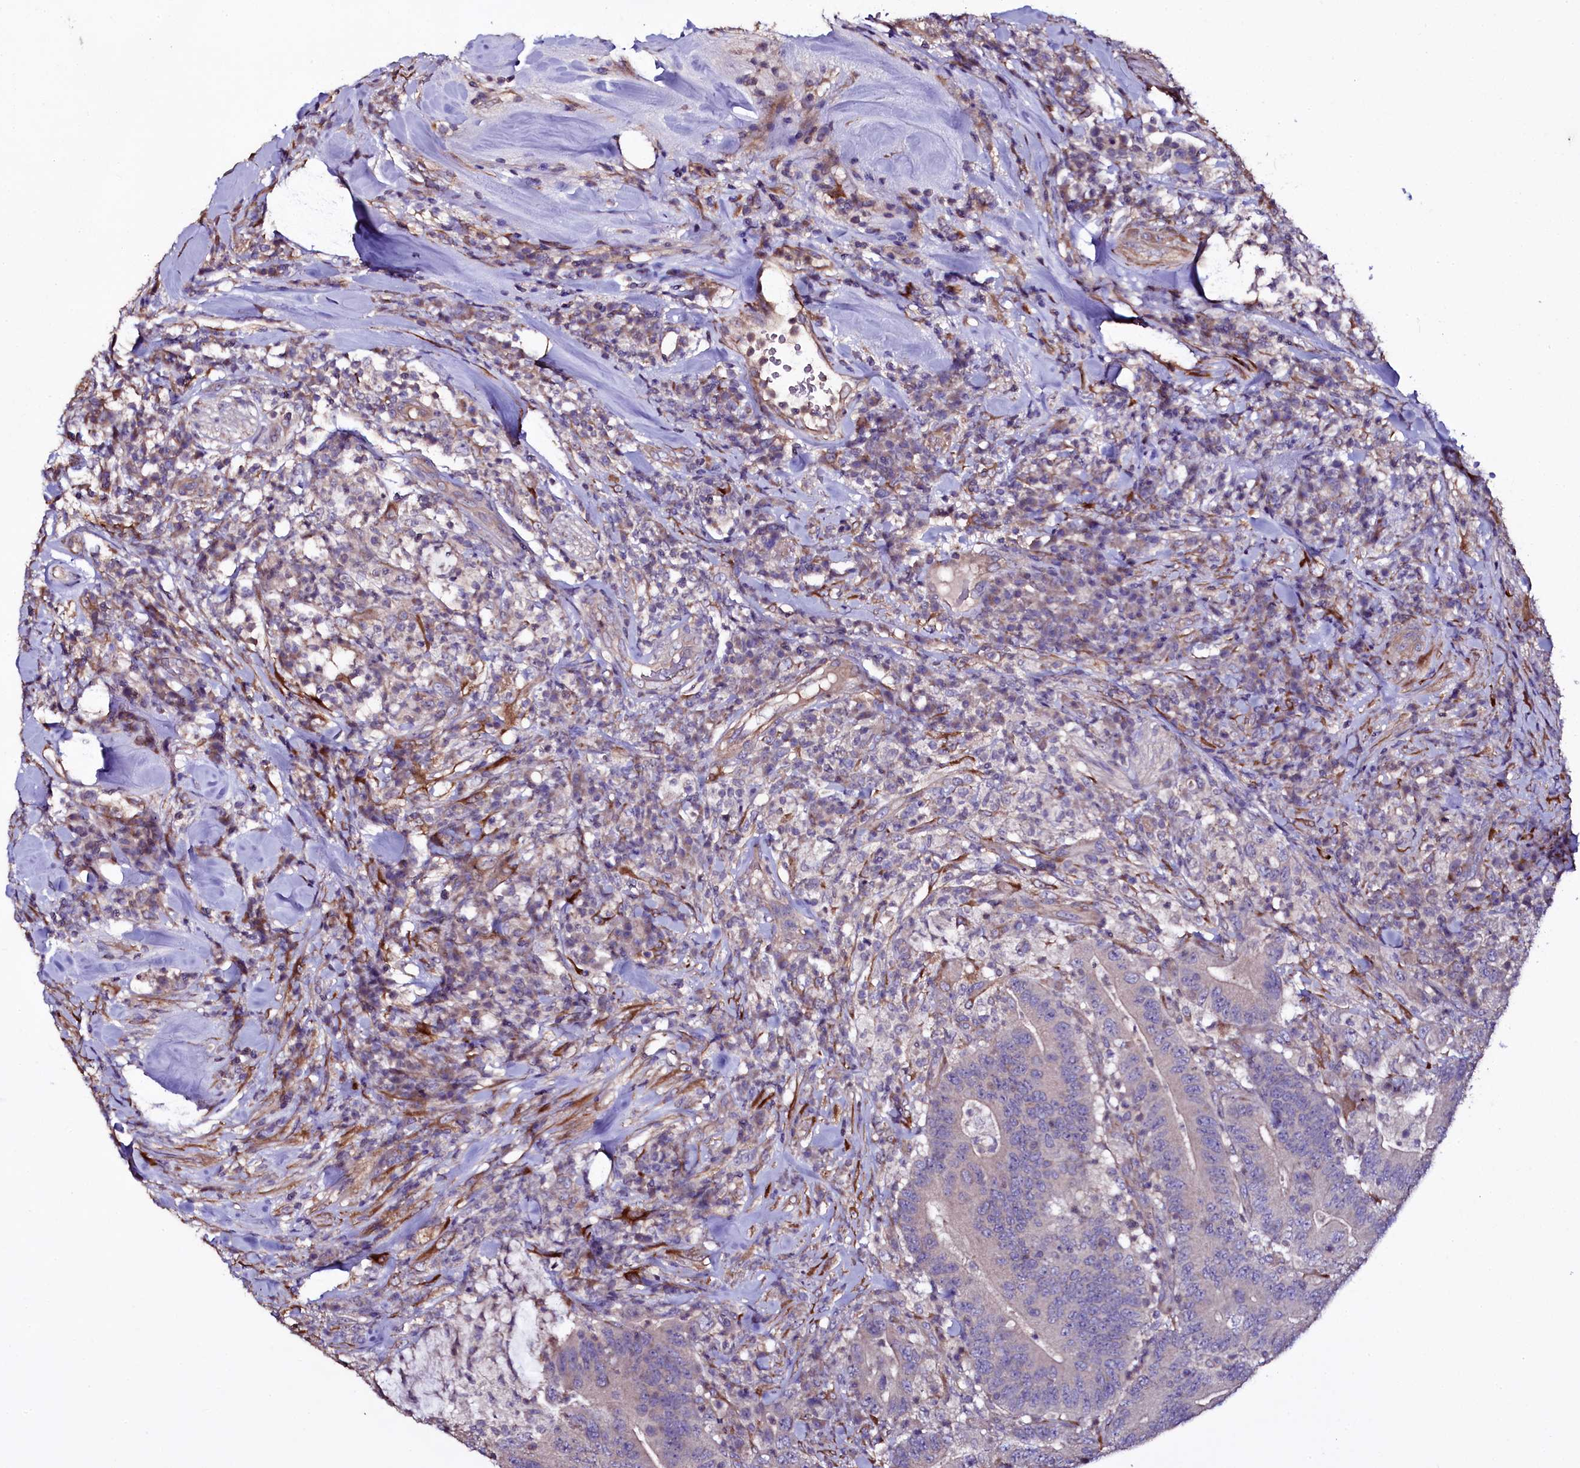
{"staining": {"intensity": "weak", "quantity": "<25%", "location": "cytoplasmic/membranous"}, "tissue": "colorectal cancer", "cell_type": "Tumor cells", "image_type": "cancer", "snomed": [{"axis": "morphology", "description": "Adenocarcinoma, NOS"}, {"axis": "topography", "description": "Colon"}], "caption": "This is a histopathology image of immunohistochemistry (IHC) staining of colorectal cancer (adenocarcinoma), which shows no staining in tumor cells. (Immunohistochemistry, brightfield microscopy, high magnification).", "gene": "WIPF3", "patient": {"sex": "female", "age": 66}}